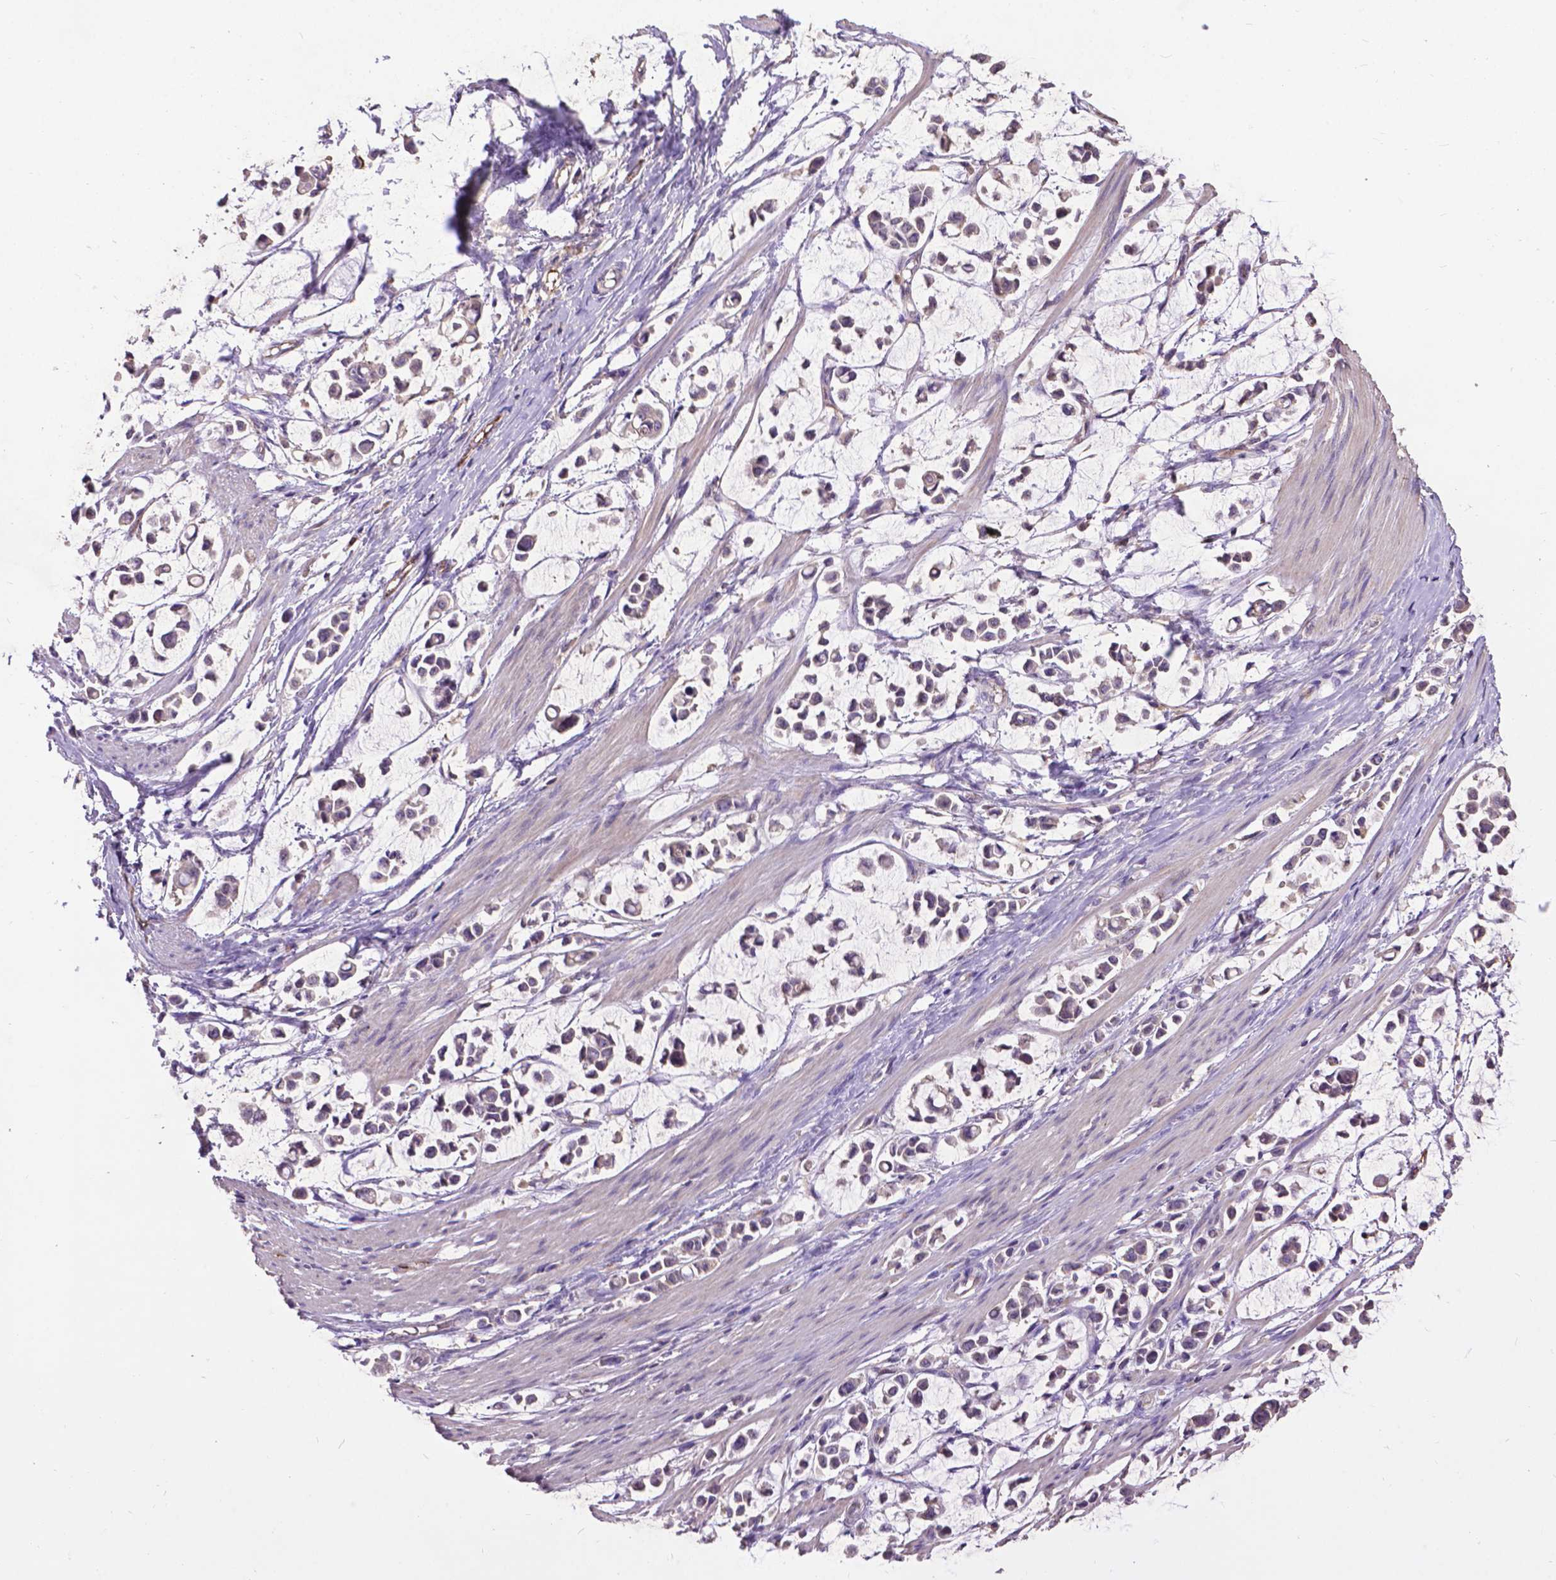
{"staining": {"intensity": "negative", "quantity": "none", "location": "none"}, "tissue": "stomach cancer", "cell_type": "Tumor cells", "image_type": "cancer", "snomed": [{"axis": "morphology", "description": "Adenocarcinoma, NOS"}, {"axis": "topography", "description": "Stomach"}], "caption": "Stomach cancer stained for a protein using immunohistochemistry displays no staining tumor cells.", "gene": "ZNF337", "patient": {"sex": "male", "age": 82}}